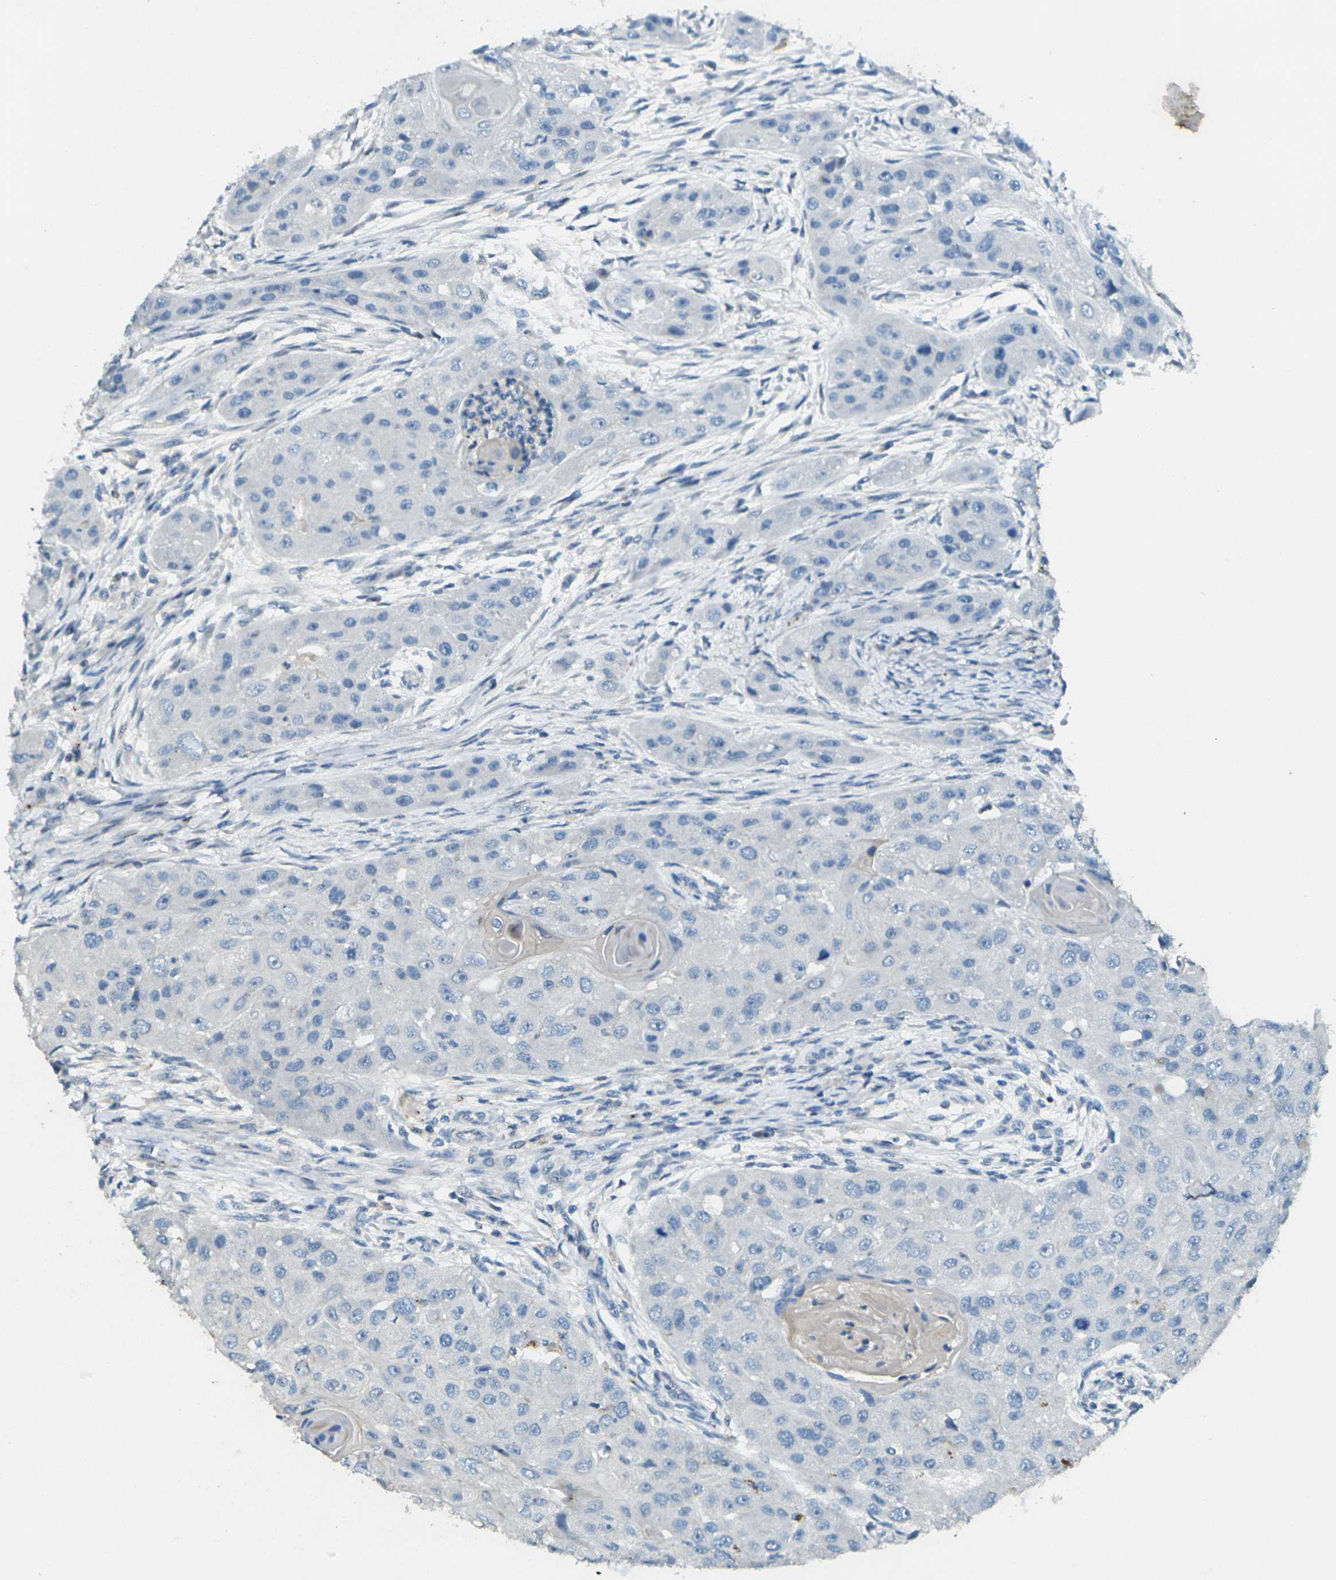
{"staining": {"intensity": "negative", "quantity": "none", "location": "none"}, "tissue": "head and neck cancer", "cell_type": "Tumor cells", "image_type": "cancer", "snomed": [{"axis": "morphology", "description": "Normal tissue, NOS"}, {"axis": "morphology", "description": "Squamous cell carcinoma, NOS"}, {"axis": "topography", "description": "Skeletal muscle"}, {"axis": "topography", "description": "Head-Neck"}], "caption": "The histopathology image demonstrates no staining of tumor cells in squamous cell carcinoma (head and neck).", "gene": "SIGLEC14", "patient": {"sex": "male", "age": 51}}